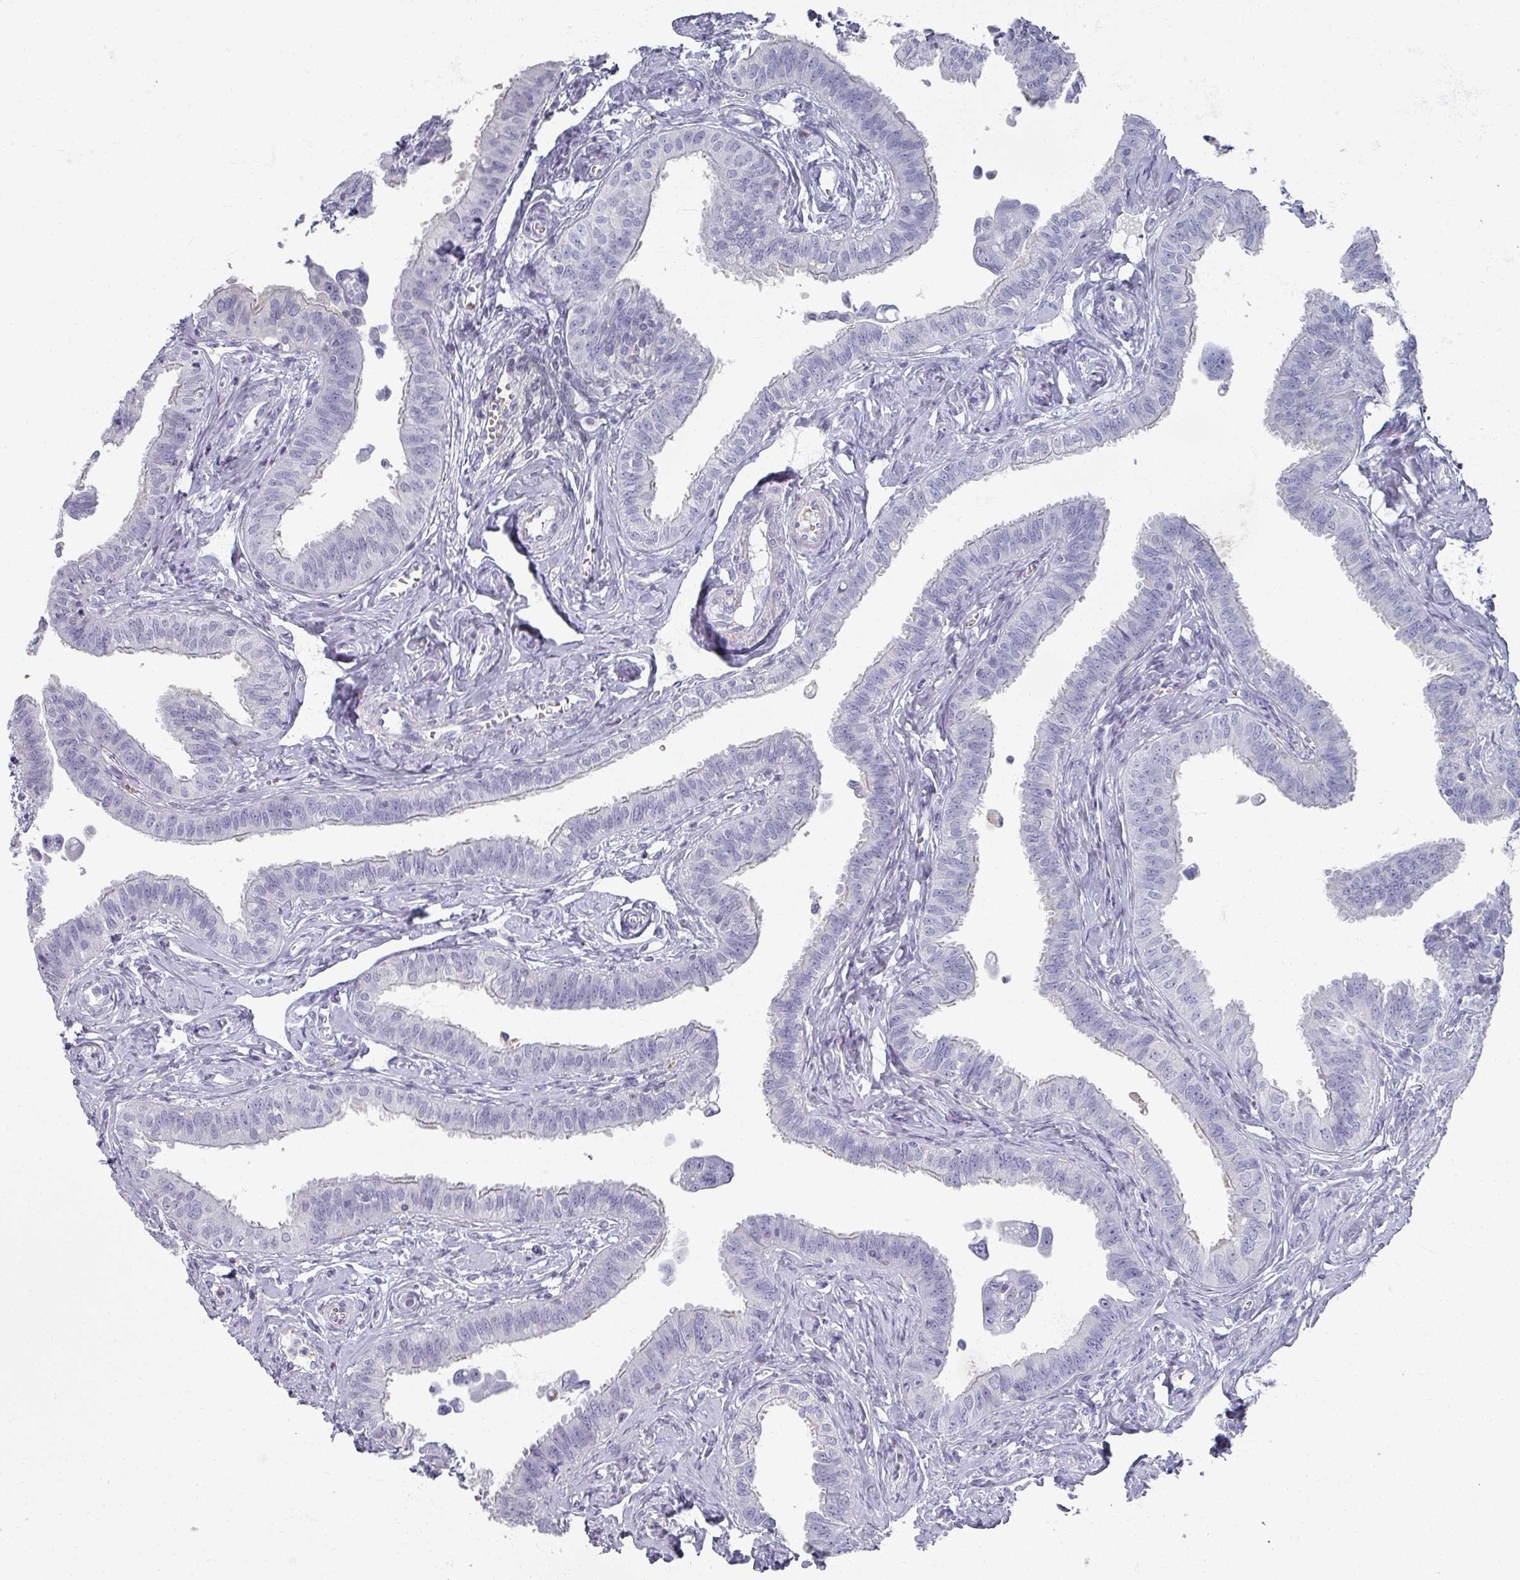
{"staining": {"intensity": "negative", "quantity": "none", "location": "none"}, "tissue": "fallopian tube", "cell_type": "Glandular cells", "image_type": "normal", "snomed": [{"axis": "morphology", "description": "Normal tissue, NOS"}, {"axis": "morphology", "description": "Carcinoma, NOS"}, {"axis": "topography", "description": "Fallopian tube"}, {"axis": "topography", "description": "Ovary"}], "caption": "Immunohistochemical staining of normal fallopian tube demonstrates no significant staining in glandular cells. (Brightfield microscopy of DAB IHC at high magnification).", "gene": "OMG", "patient": {"sex": "female", "age": 59}}